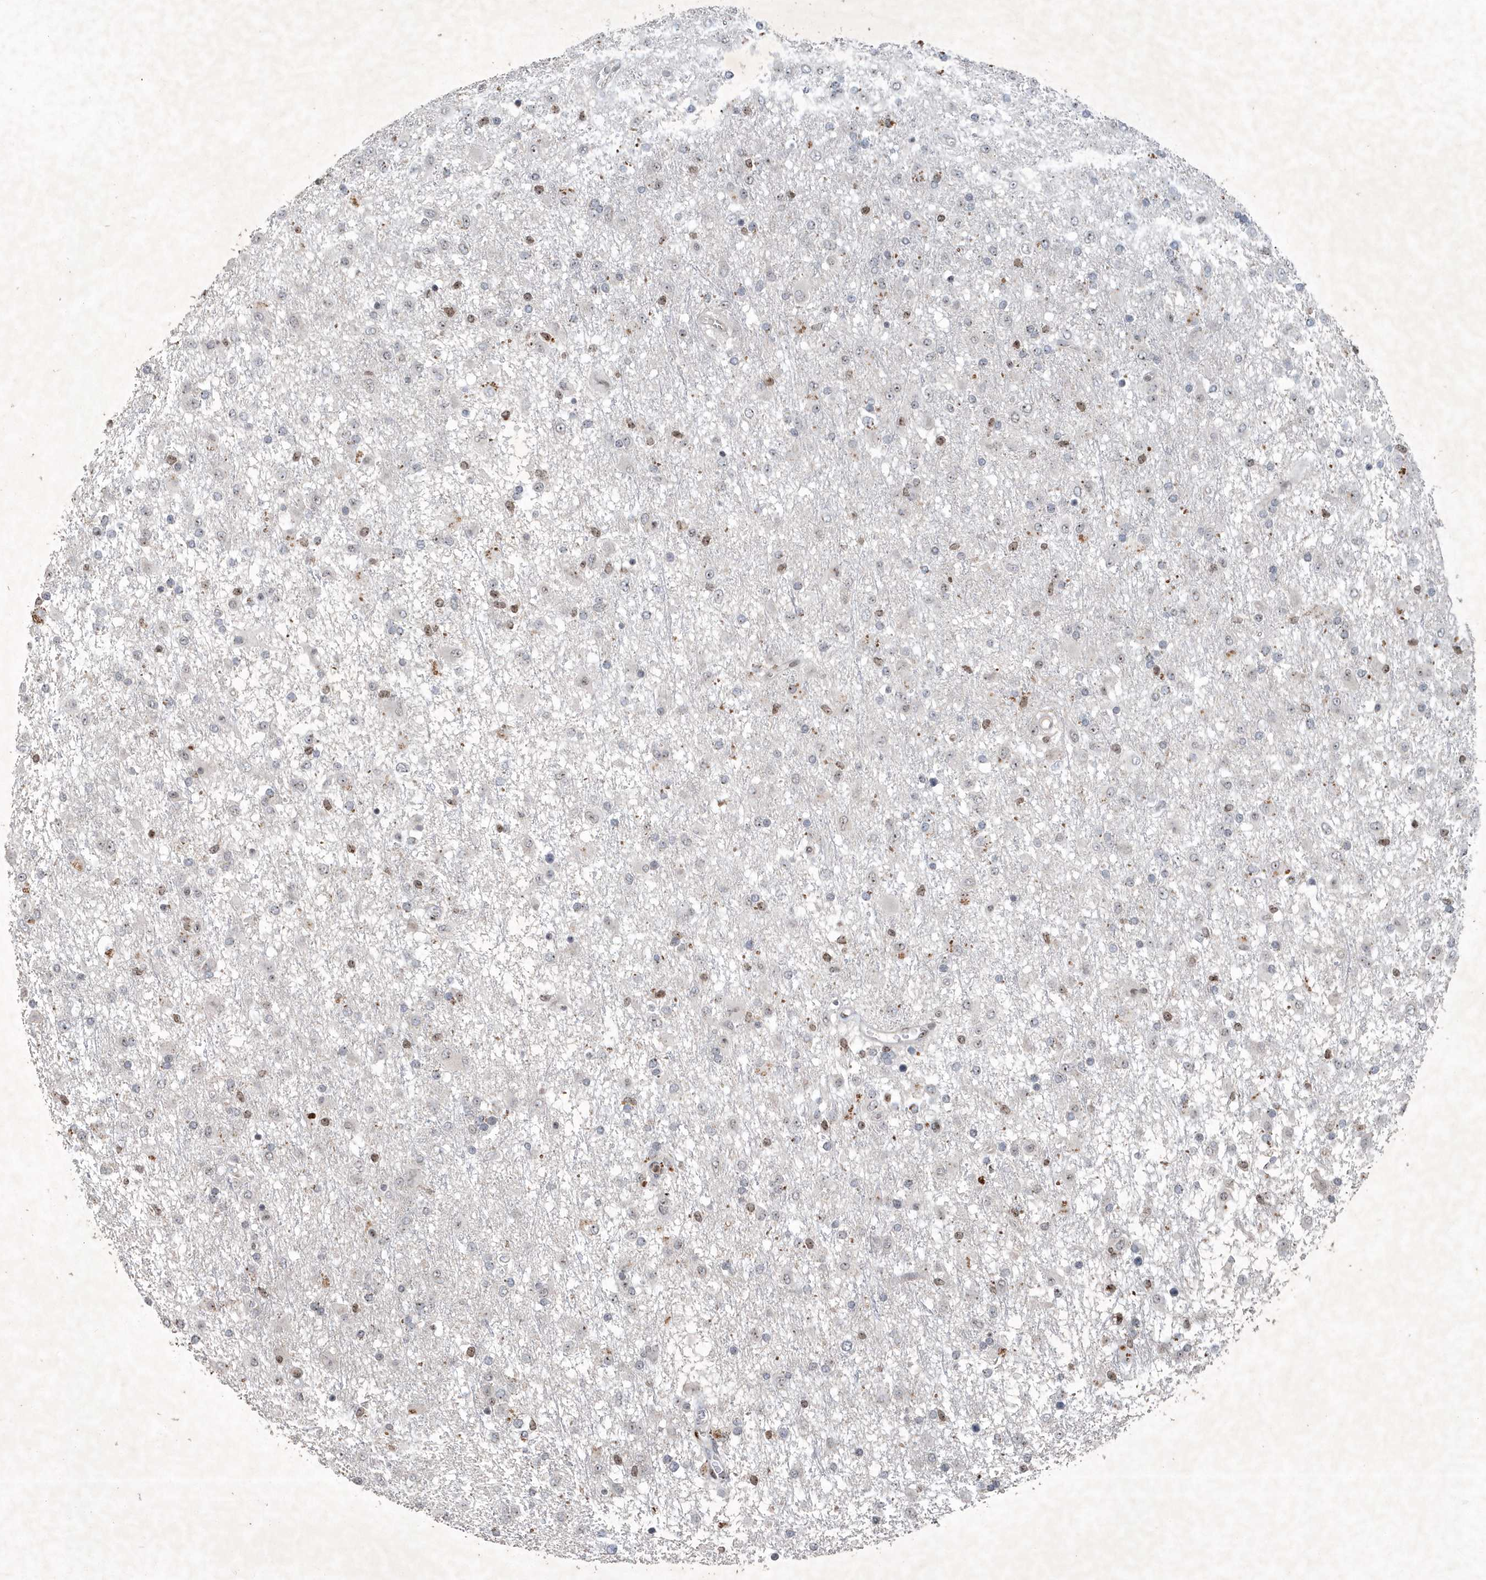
{"staining": {"intensity": "negative", "quantity": "none", "location": "none"}, "tissue": "glioma", "cell_type": "Tumor cells", "image_type": "cancer", "snomed": [{"axis": "morphology", "description": "Glioma, malignant, Low grade"}, {"axis": "topography", "description": "Brain"}], "caption": "Tumor cells are negative for brown protein staining in glioma.", "gene": "QTRT2", "patient": {"sex": "male", "age": 65}}